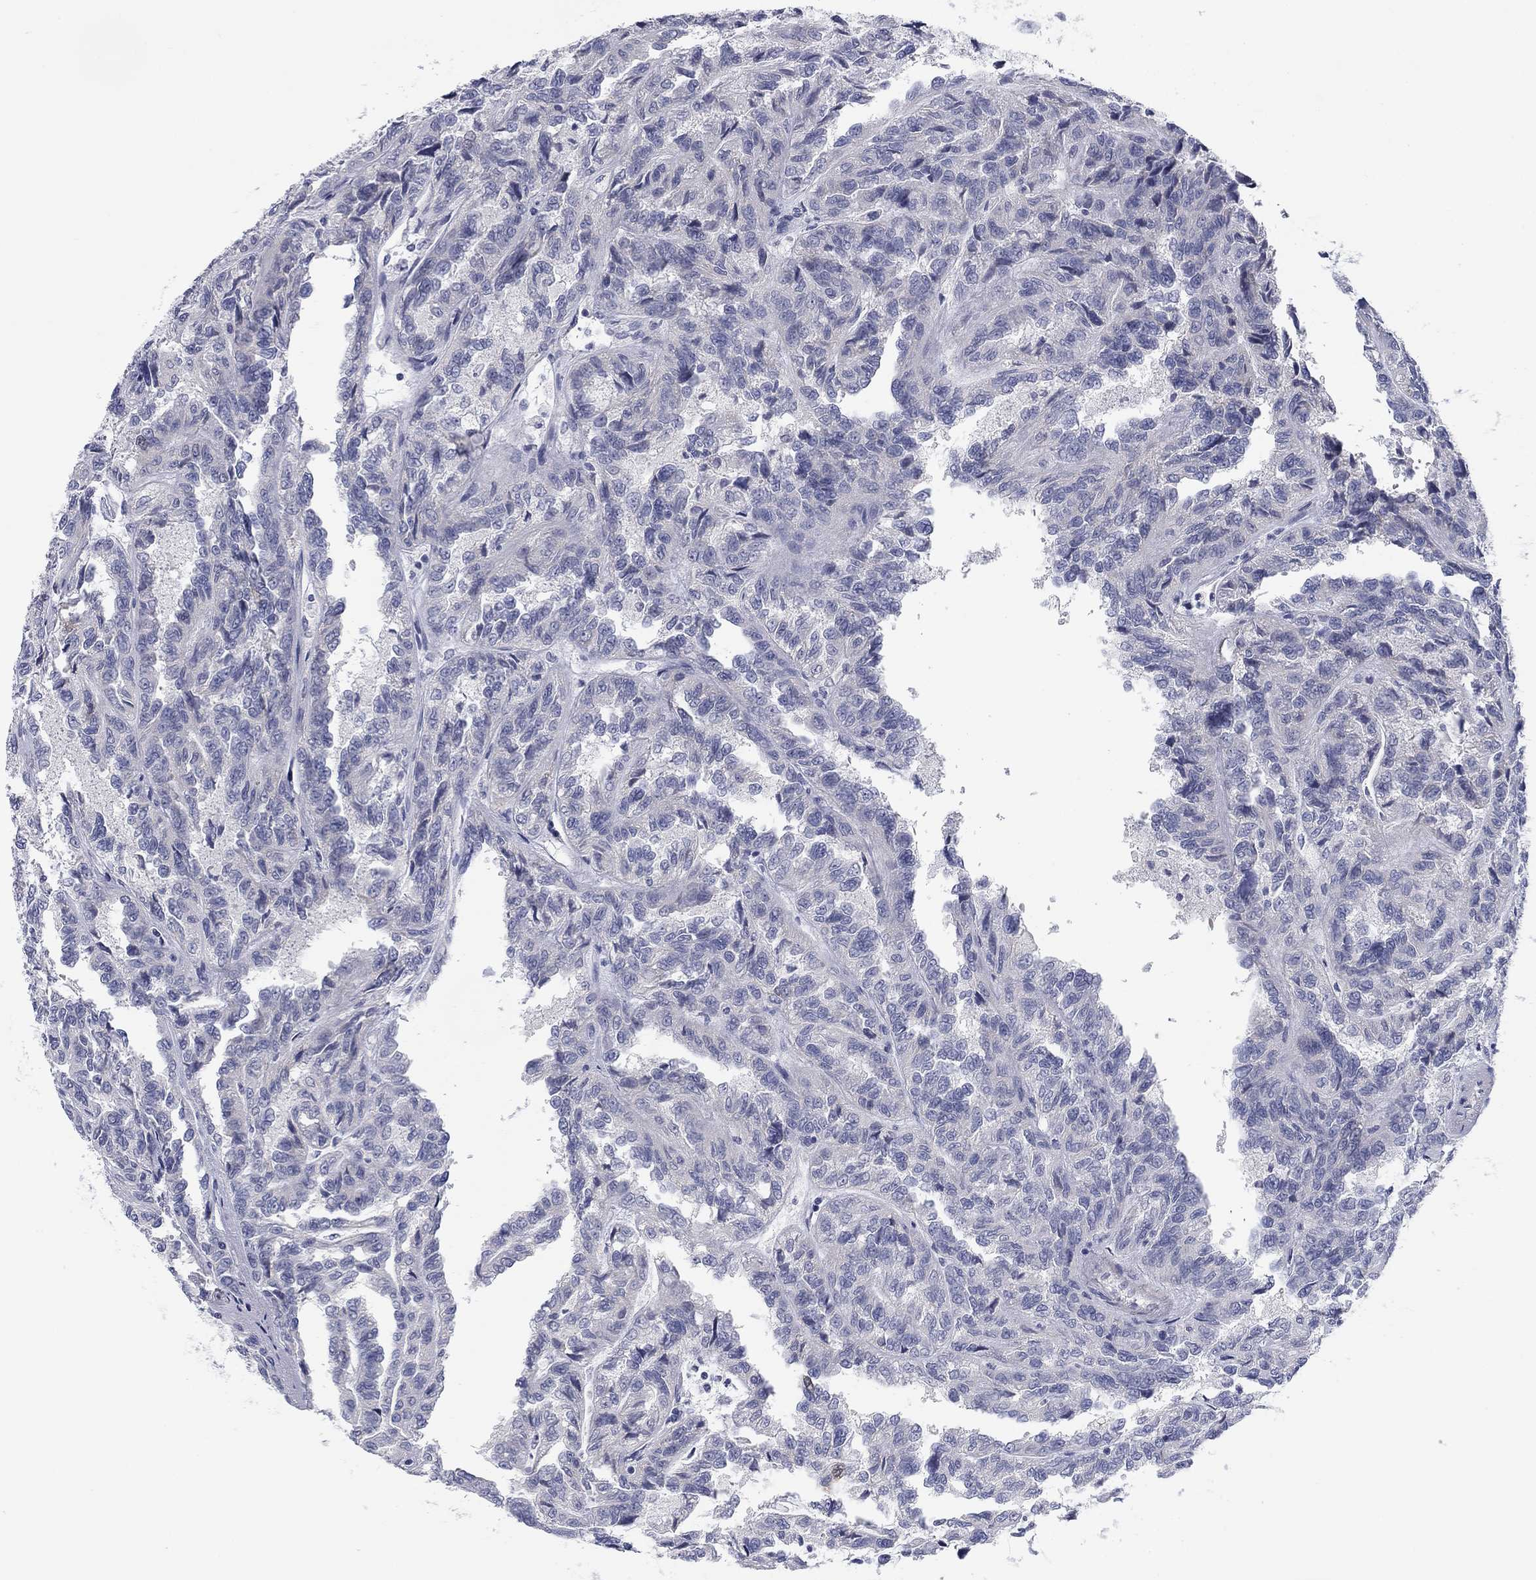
{"staining": {"intensity": "negative", "quantity": "none", "location": "none"}, "tissue": "renal cancer", "cell_type": "Tumor cells", "image_type": "cancer", "snomed": [{"axis": "morphology", "description": "Adenocarcinoma, NOS"}, {"axis": "topography", "description": "Kidney"}], "caption": "DAB immunohistochemical staining of renal cancer (adenocarcinoma) displays no significant expression in tumor cells.", "gene": "CALB1", "patient": {"sex": "male", "age": 79}}